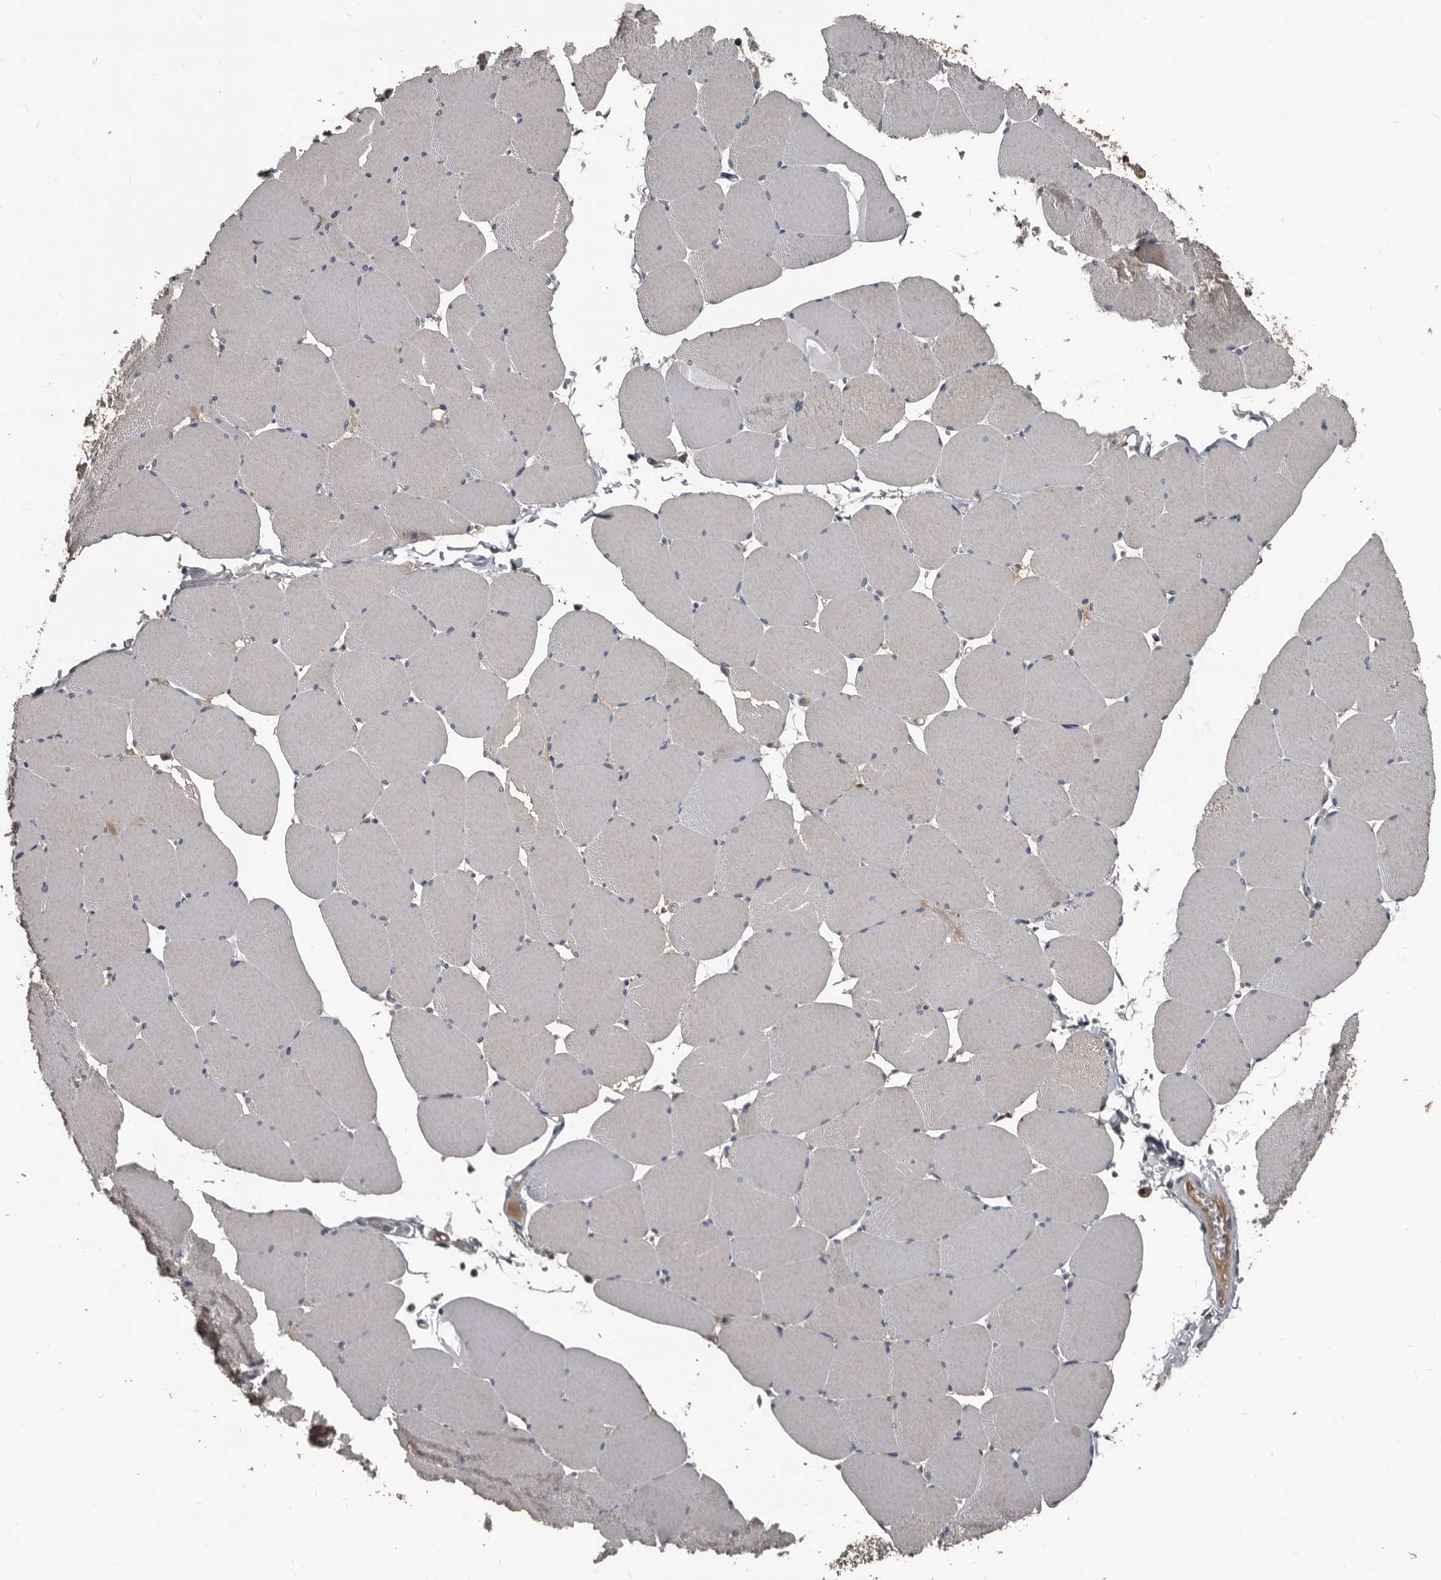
{"staining": {"intensity": "weak", "quantity": "<25%", "location": "cytoplasmic/membranous"}, "tissue": "skeletal muscle", "cell_type": "Myocytes", "image_type": "normal", "snomed": [{"axis": "morphology", "description": "Normal tissue, NOS"}, {"axis": "topography", "description": "Skeletal muscle"}, {"axis": "topography", "description": "Head-Neck"}], "caption": "Immunohistochemical staining of benign skeletal muscle demonstrates no significant staining in myocytes. Brightfield microscopy of immunohistochemistry stained with DAB (brown) and hematoxylin (blue), captured at high magnification.", "gene": "GREB1", "patient": {"sex": "male", "age": 66}}